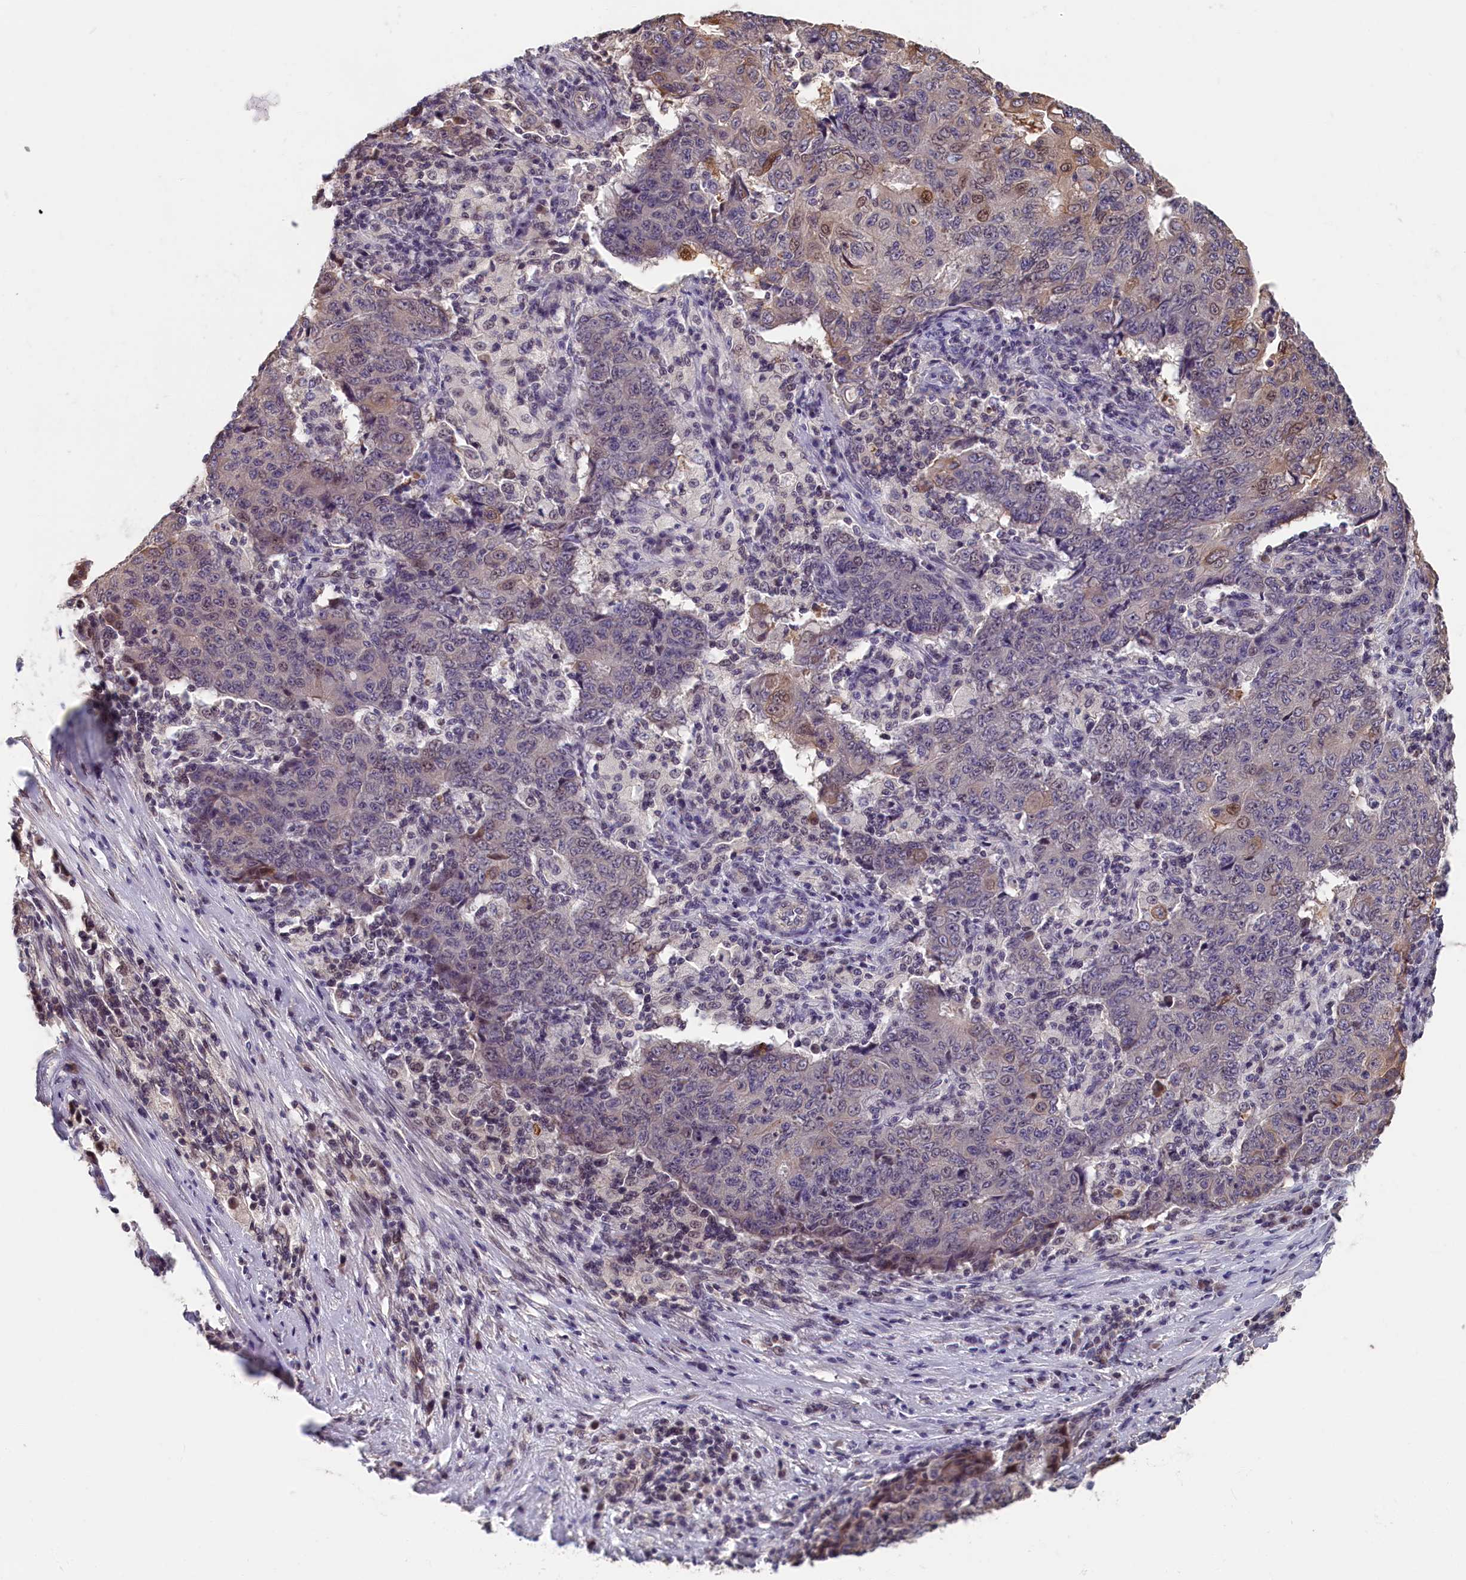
{"staining": {"intensity": "moderate", "quantity": "<25%", "location": "nuclear"}, "tissue": "ovarian cancer", "cell_type": "Tumor cells", "image_type": "cancer", "snomed": [{"axis": "morphology", "description": "Carcinoma, endometroid"}, {"axis": "topography", "description": "Ovary"}], "caption": "Immunohistochemical staining of ovarian cancer (endometroid carcinoma) shows low levels of moderate nuclear protein staining in approximately <25% of tumor cells.", "gene": "TMEM116", "patient": {"sex": "female", "age": 42}}